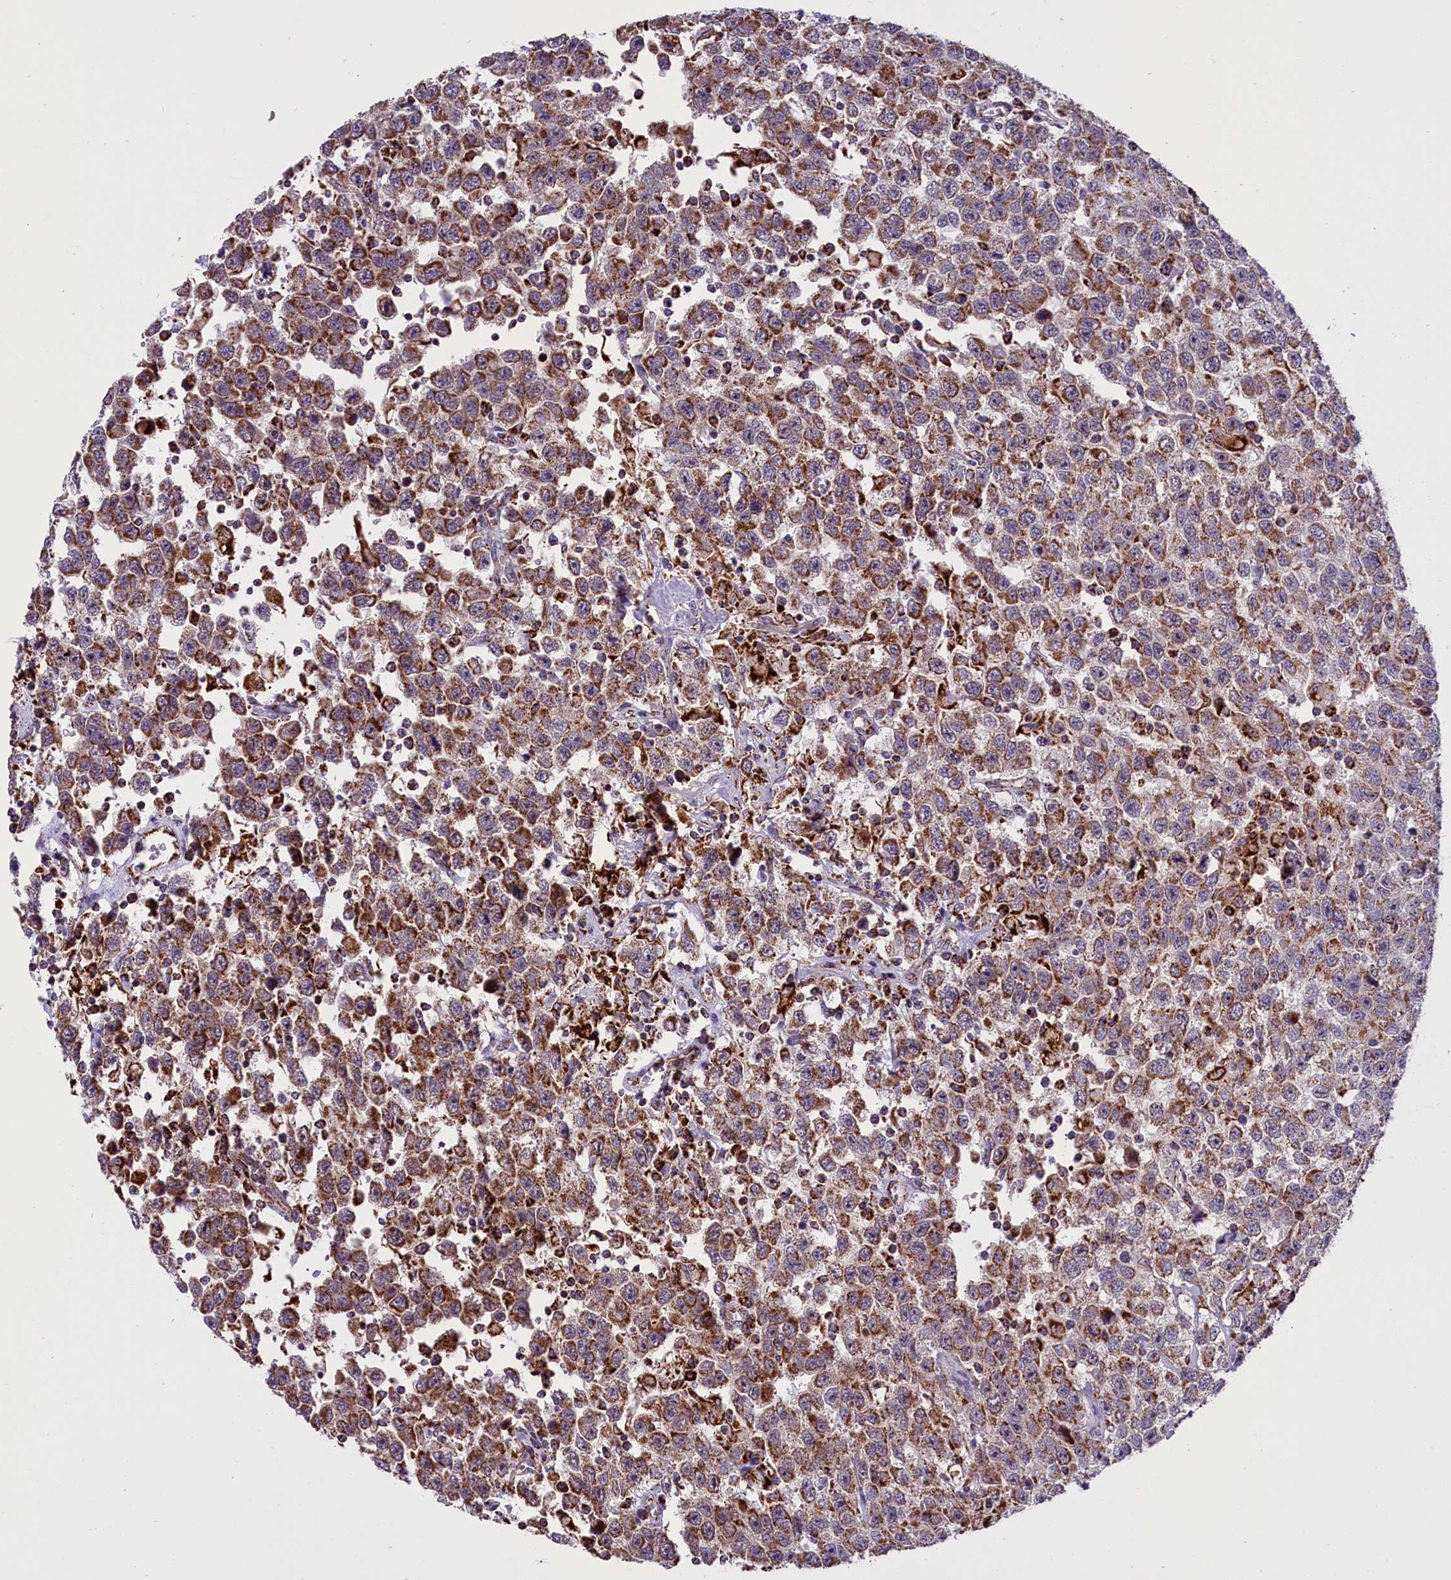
{"staining": {"intensity": "moderate", "quantity": ">75%", "location": "cytoplasmic/membranous"}, "tissue": "testis cancer", "cell_type": "Tumor cells", "image_type": "cancer", "snomed": [{"axis": "morphology", "description": "Seminoma, NOS"}, {"axis": "topography", "description": "Testis"}], "caption": "Protein staining shows moderate cytoplasmic/membranous positivity in about >75% of tumor cells in testis seminoma.", "gene": "NDUFS5", "patient": {"sex": "male", "age": 41}}